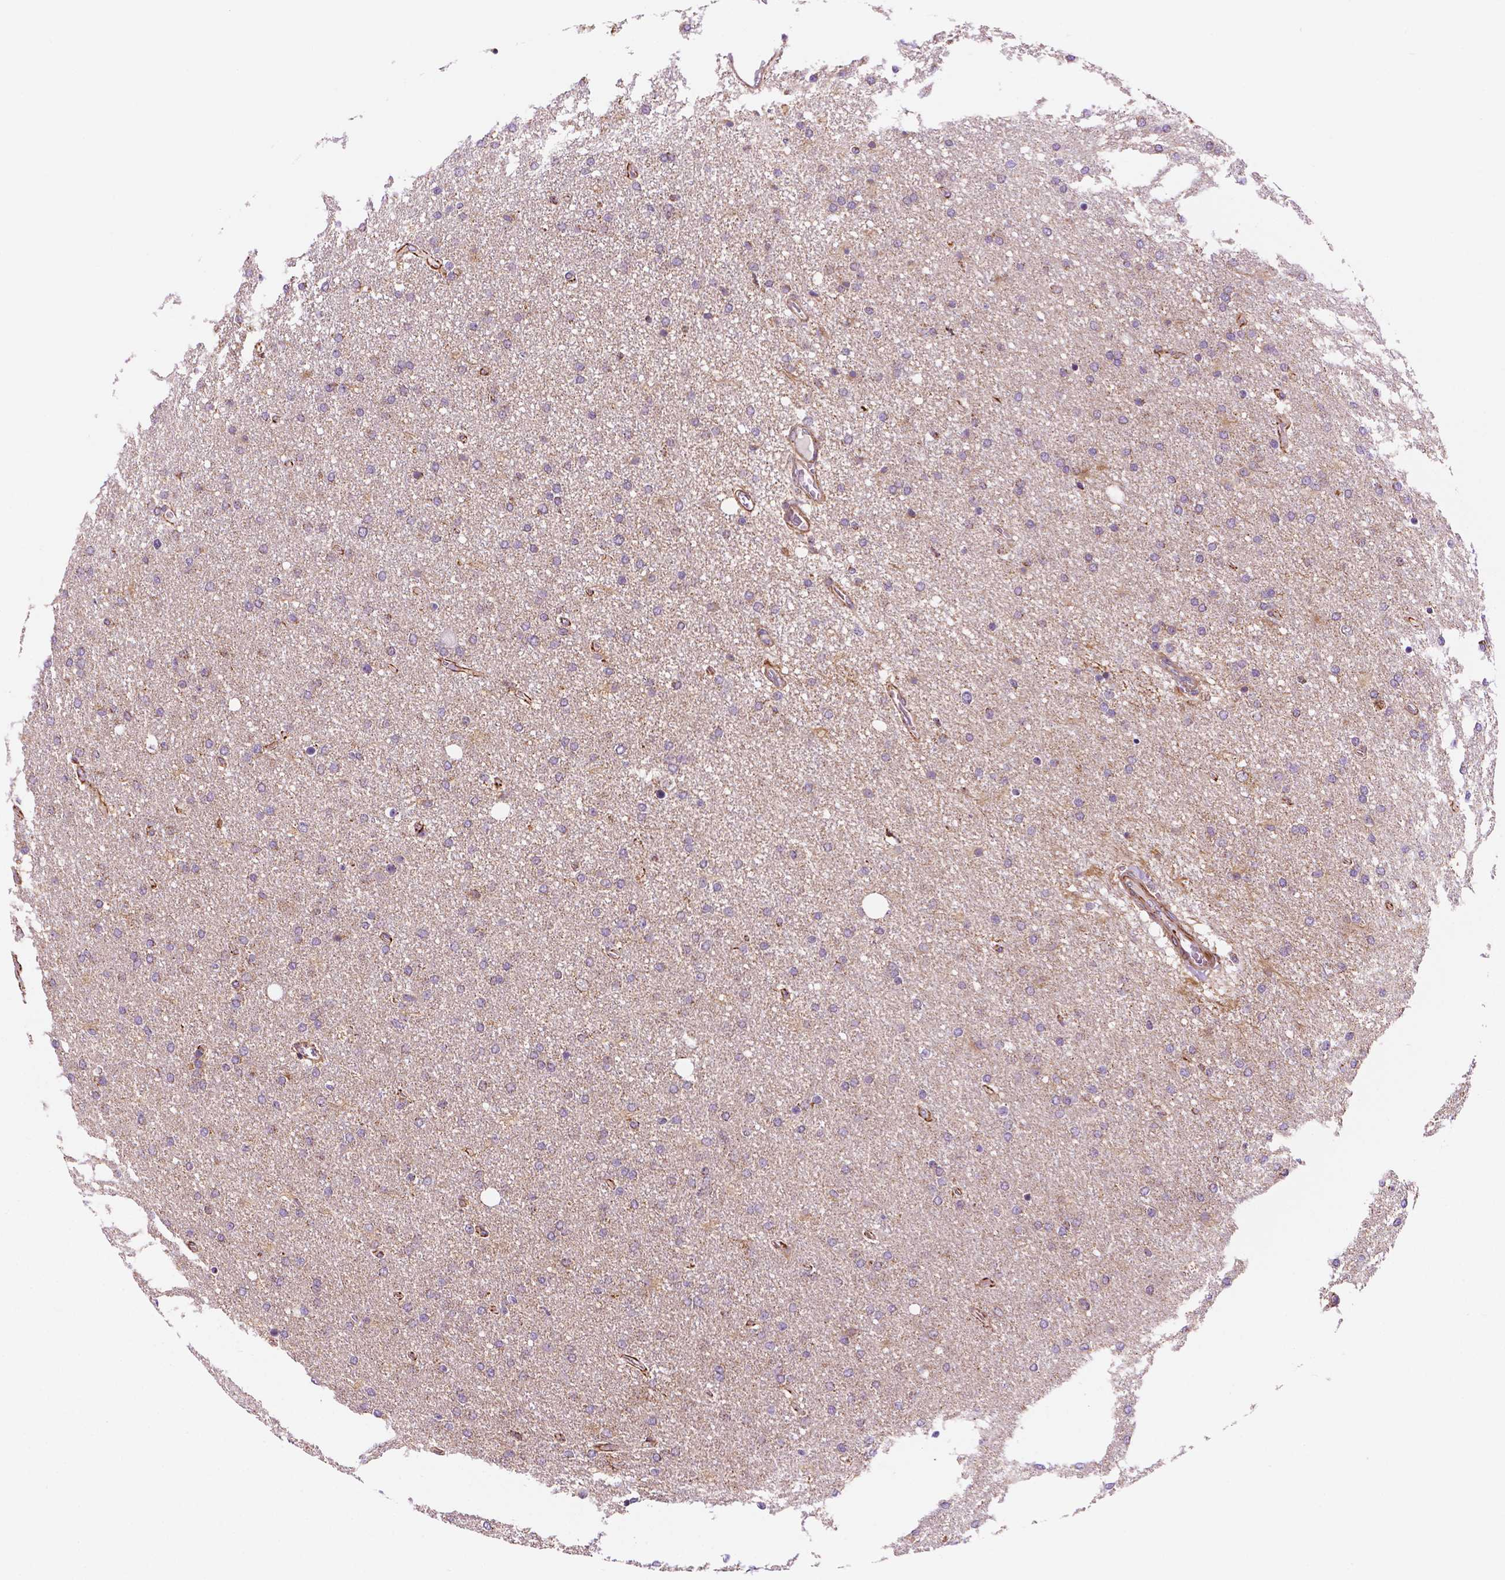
{"staining": {"intensity": "weak", "quantity": "<25%", "location": "cytoplasmic/membranous"}, "tissue": "glioma", "cell_type": "Tumor cells", "image_type": "cancer", "snomed": [{"axis": "morphology", "description": "Glioma, malignant, High grade"}, {"axis": "topography", "description": "Cerebral cortex"}], "caption": "There is no significant positivity in tumor cells of high-grade glioma (malignant).", "gene": "GEMIN4", "patient": {"sex": "male", "age": 70}}